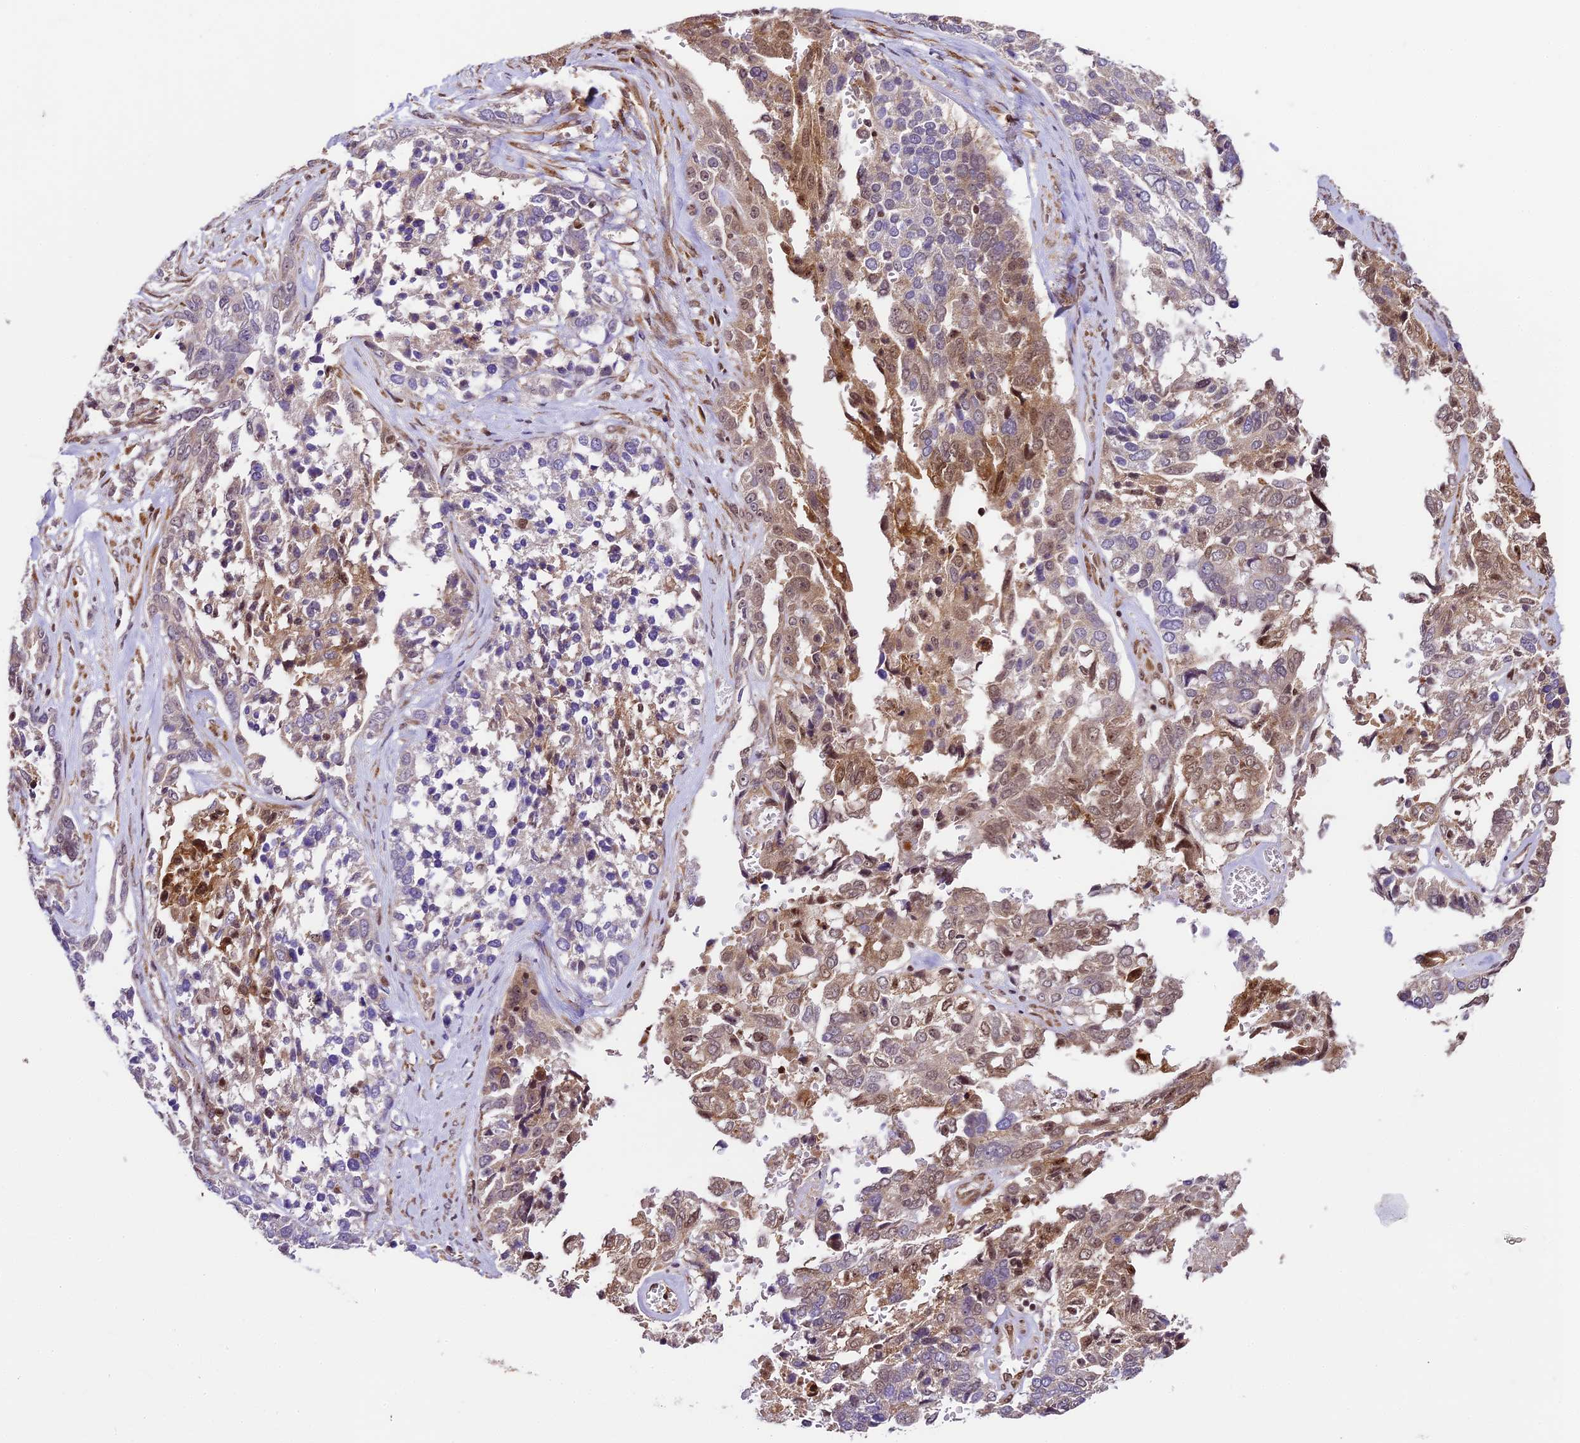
{"staining": {"intensity": "moderate", "quantity": "25%-75%", "location": "cytoplasmic/membranous,nuclear"}, "tissue": "ovarian cancer", "cell_type": "Tumor cells", "image_type": "cancer", "snomed": [{"axis": "morphology", "description": "Cystadenocarcinoma, serous, NOS"}, {"axis": "topography", "description": "Ovary"}], "caption": "DAB immunohistochemical staining of human ovarian serous cystadenocarcinoma demonstrates moderate cytoplasmic/membranous and nuclear protein expression in about 25%-75% of tumor cells.", "gene": "TRIM22", "patient": {"sex": "female", "age": 44}}